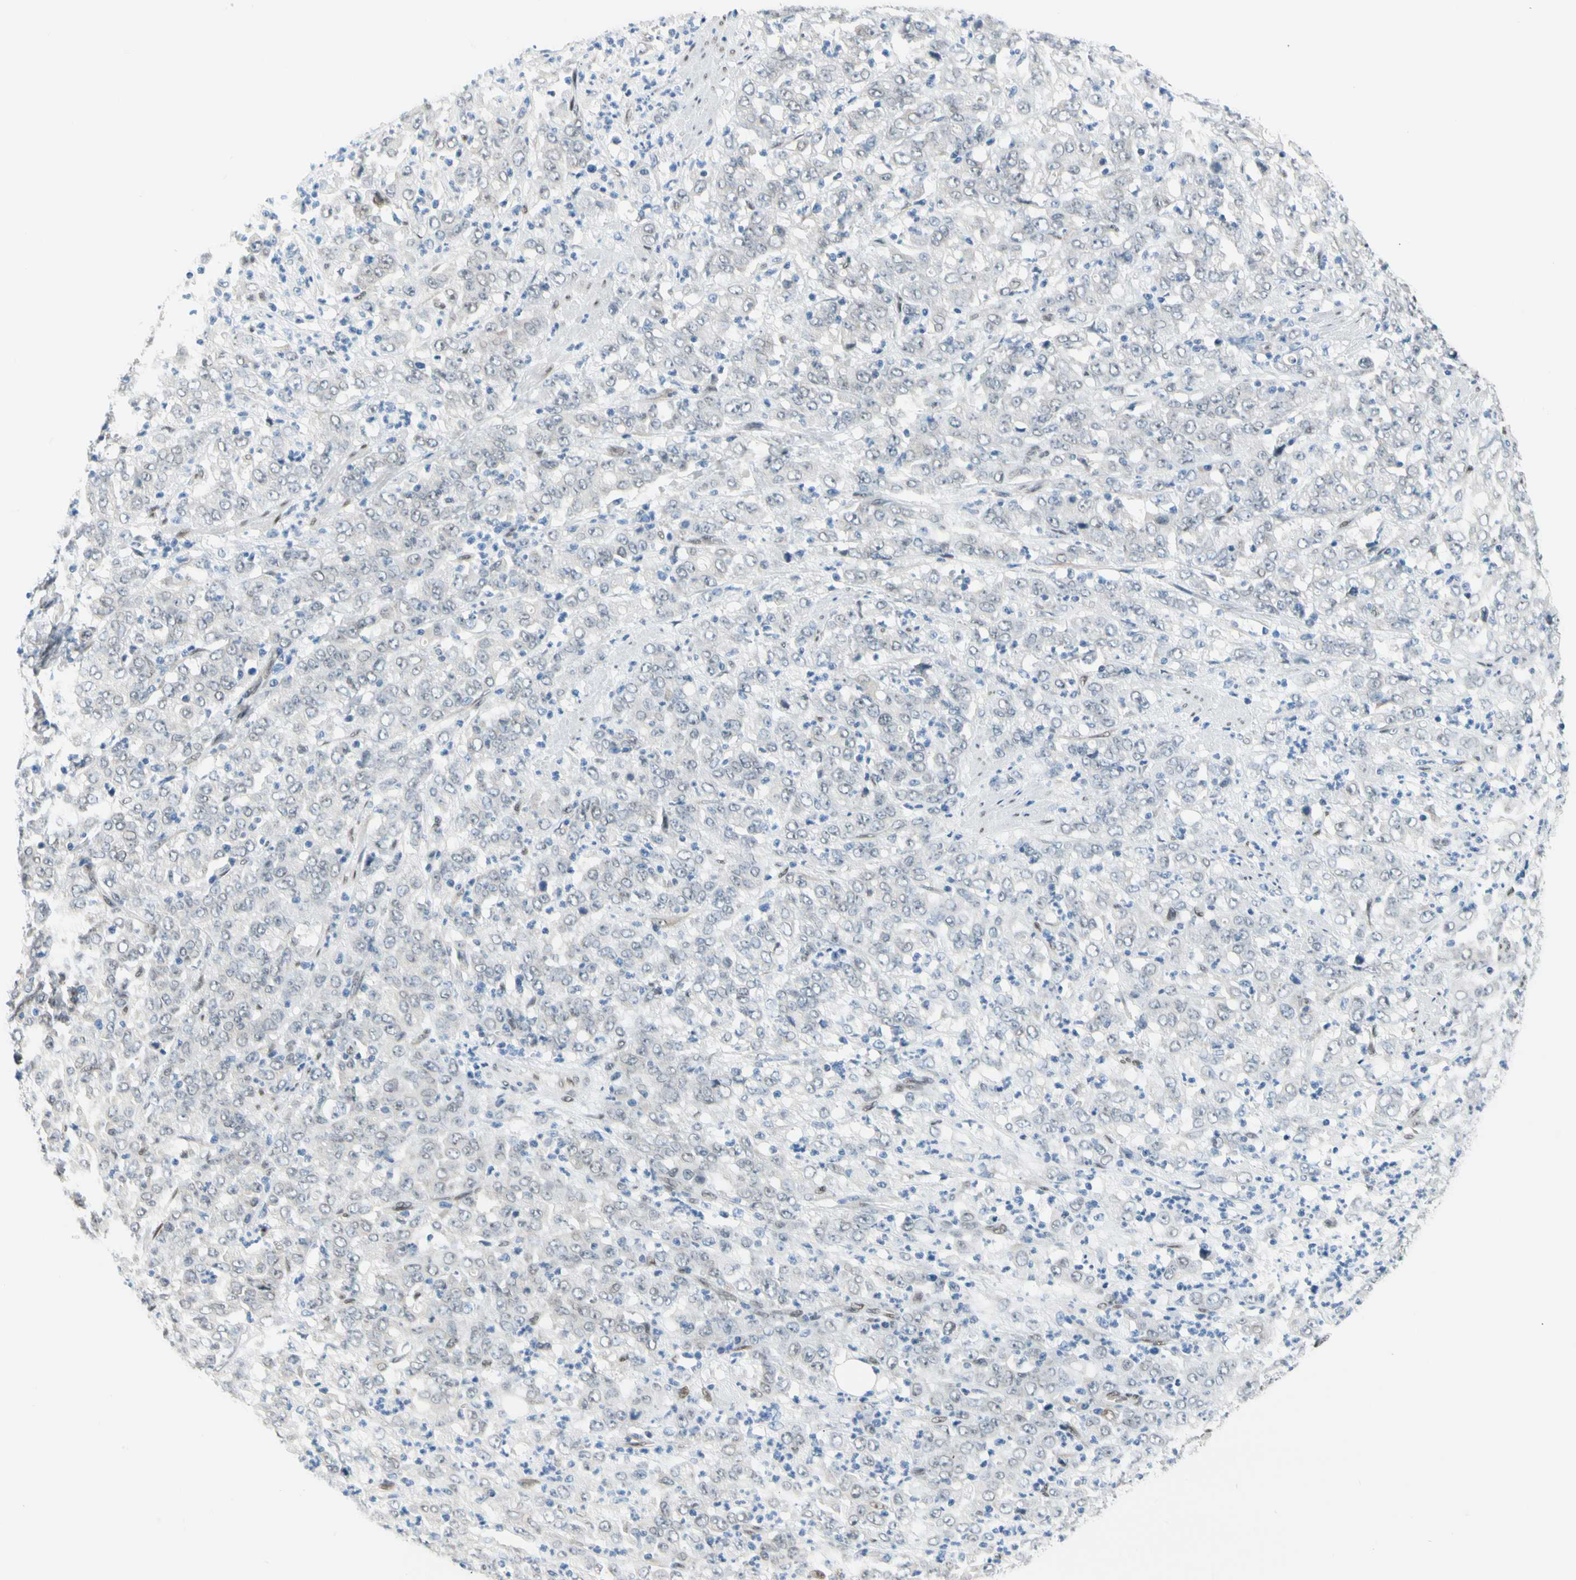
{"staining": {"intensity": "negative", "quantity": "none", "location": "none"}, "tissue": "stomach cancer", "cell_type": "Tumor cells", "image_type": "cancer", "snomed": [{"axis": "morphology", "description": "Adenocarcinoma, NOS"}, {"axis": "topography", "description": "Stomach, lower"}], "caption": "DAB immunohistochemical staining of stomach cancer (adenocarcinoma) demonstrates no significant positivity in tumor cells.", "gene": "NFIA", "patient": {"sex": "female", "age": 71}}